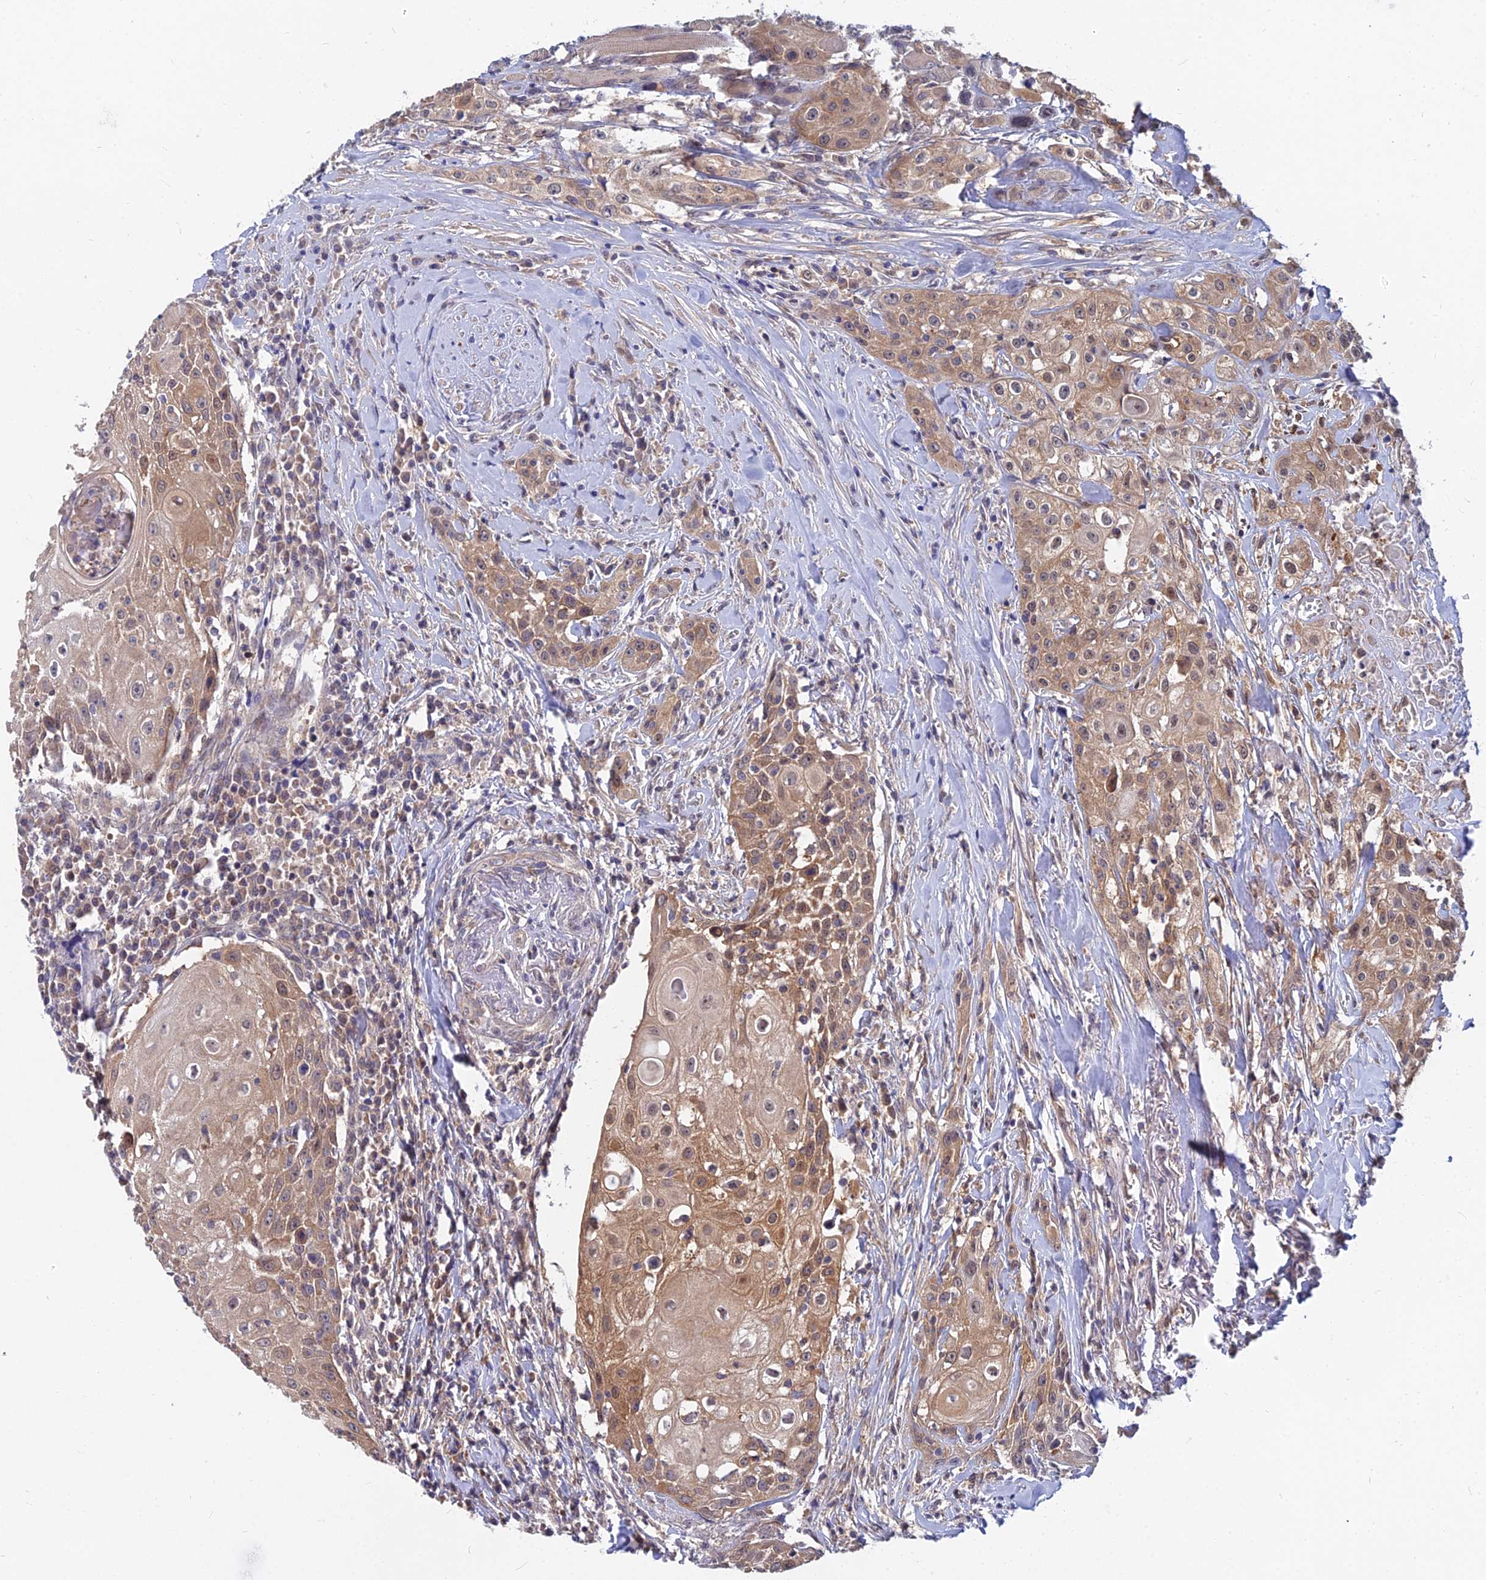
{"staining": {"intensity": "moderate", "quantity": ">75%", "location": "cytoplasmic/membranous,nuclear"}, "tissue": "head and neck cancer", "cell_type": "Tumor cells", "image_type": "cancer", "snomed": [{"axis": "morphology", "description": "Squamous cell carcinoma, NOS"}, {"axis": "topography", "description": "Oral tissue"}, {"axis": "topography", "description": "Head-Neck"}], "caption": "Tumor cells show medium levels of moderate cytoplasmic/membranous and nuclear expression in about >75% of cells in human squamous cell carcinoma (head and neck).", "gene": "B3GALT4", "patient": {"sex": "female", "age": 82}}